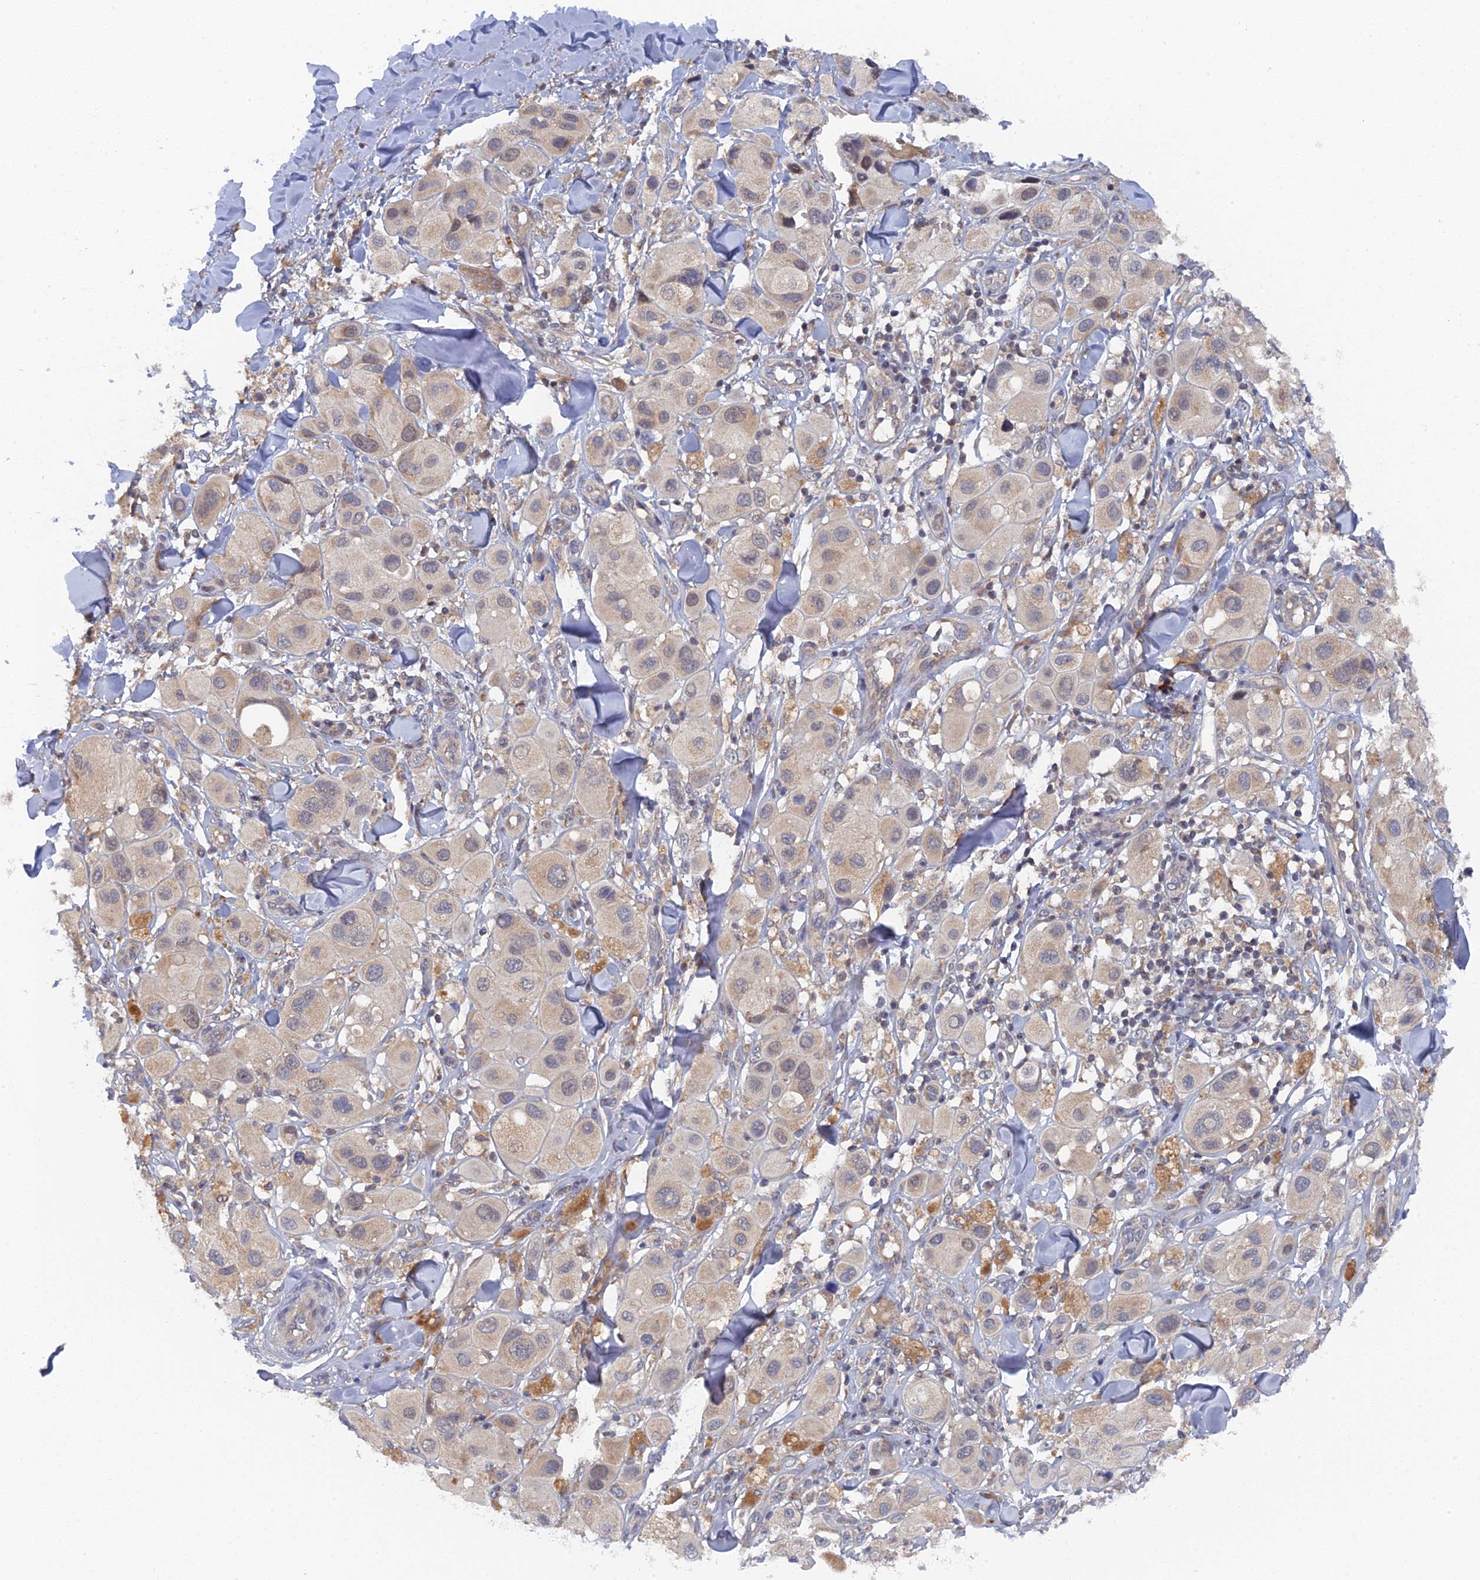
{"staining": {"intensity": "weak", "quantity": "<25%", "location": "cytoplasmic/membranous"}, "tissue": "melanoma", "cell_type": "Tumor cells", "image_type": "cancer", "snomed": [{"axis": "morphology", "description": "Malignant melanoma, Metastatic site"}, {"axis": "topography", "description": "Skin"}], "caption": "Protein analysis of malignant melanoma (metastatic site) reveals no significant expression in tumor cells.", "gene": "MIGA2", "patient": {"sex": "male", "age": 41}}